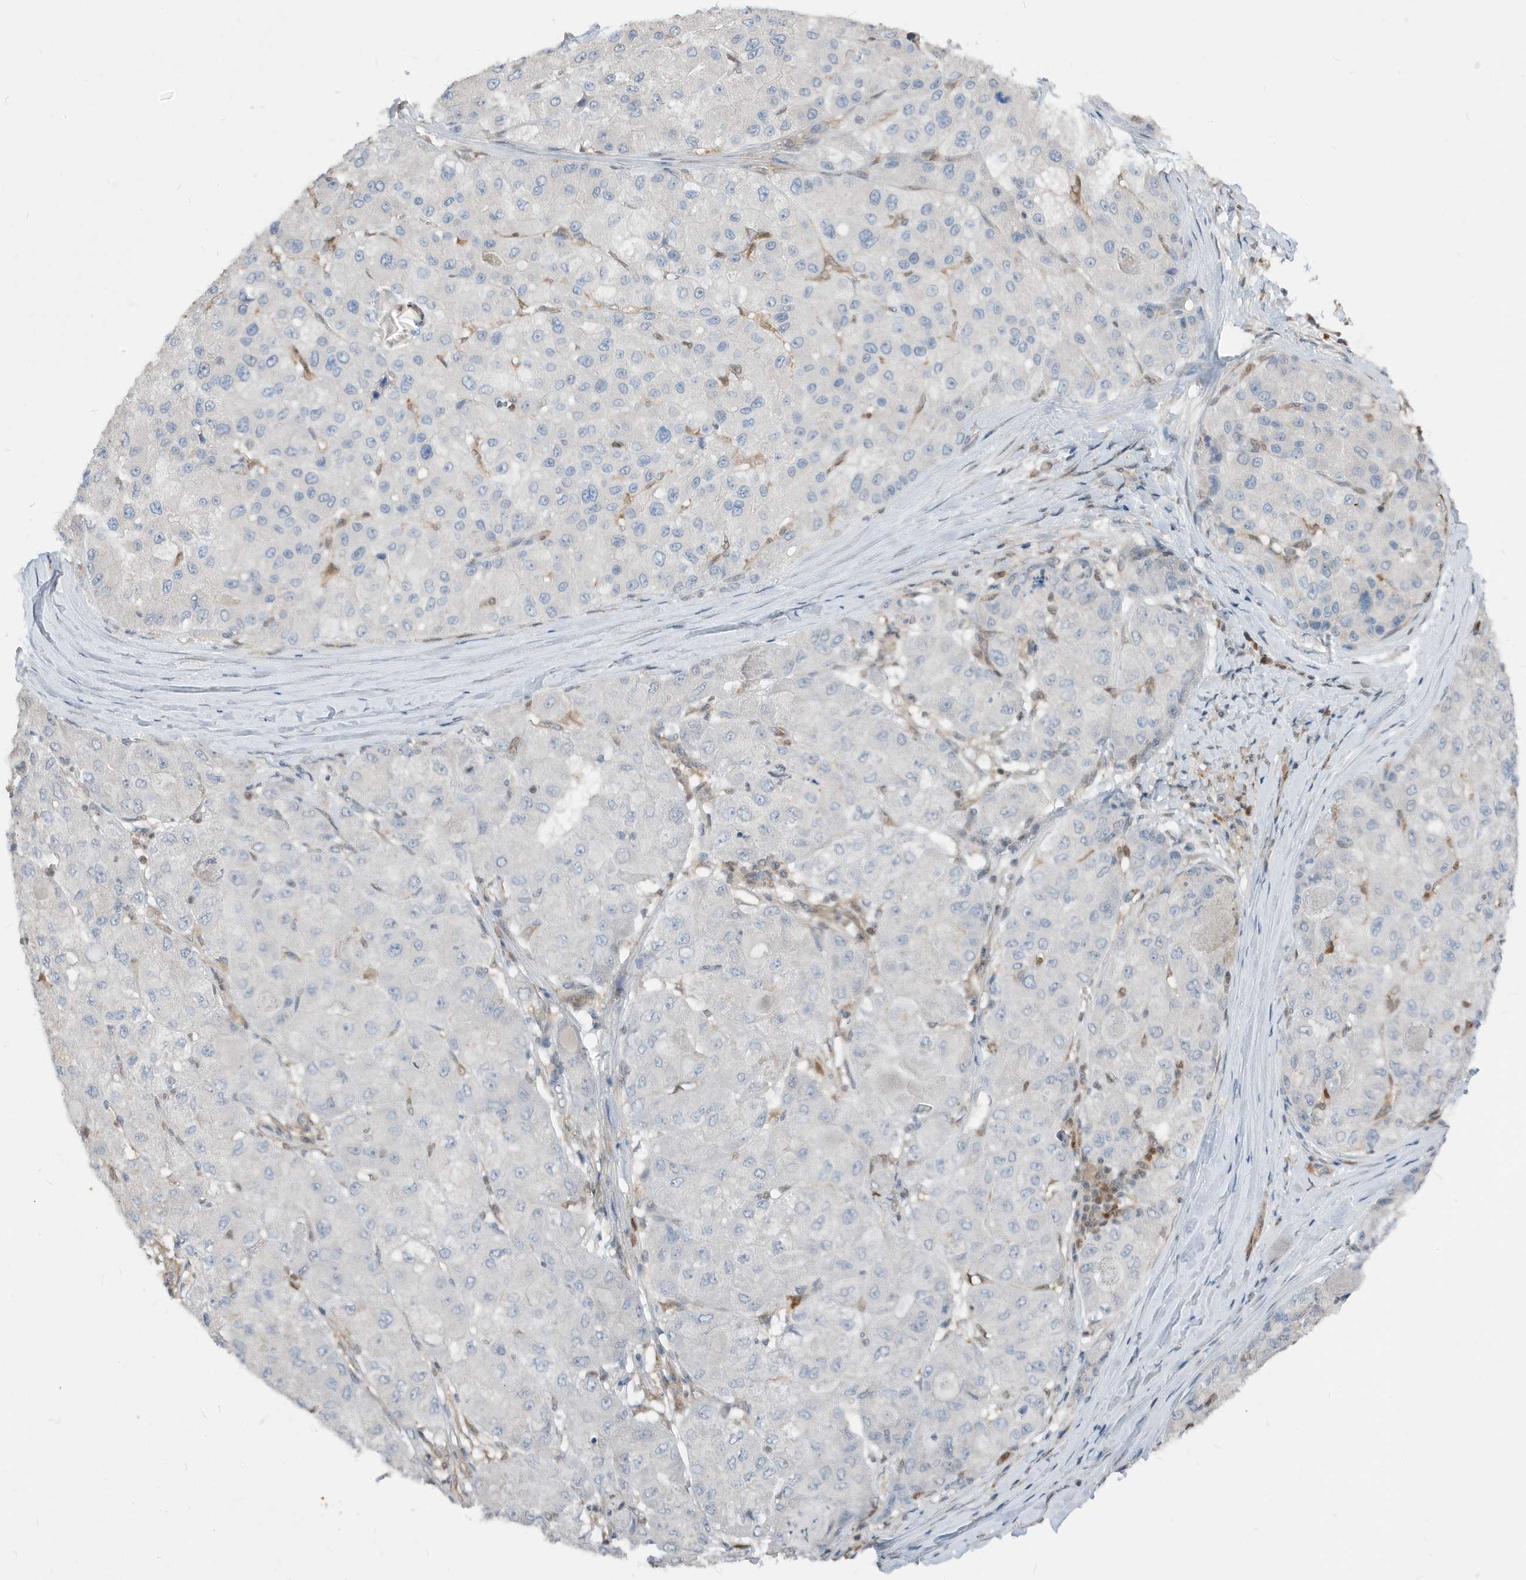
{"staining": {"intensity": "negative", "quantity": "none", "location": "none"}, "tissue": "liver cancer", "cell_type": "Tumor cells", "image_type": "cancer", "snomed": [{"axis": "morphology", "description": "Carcinoma, Hepatocellular, NOS"}, {"axis": "topography", "description": "Liver"}], "caption": "This histopathology image is of hepatocellular carcinoma (liver) stained with immunohistochemistry (IHC) to label a protein in brown with the nuclei are counter-stained blue. There is no staining in tumor cells.", "gene": "NCOA7", "patient": {"sex": "male", "age": 80}}